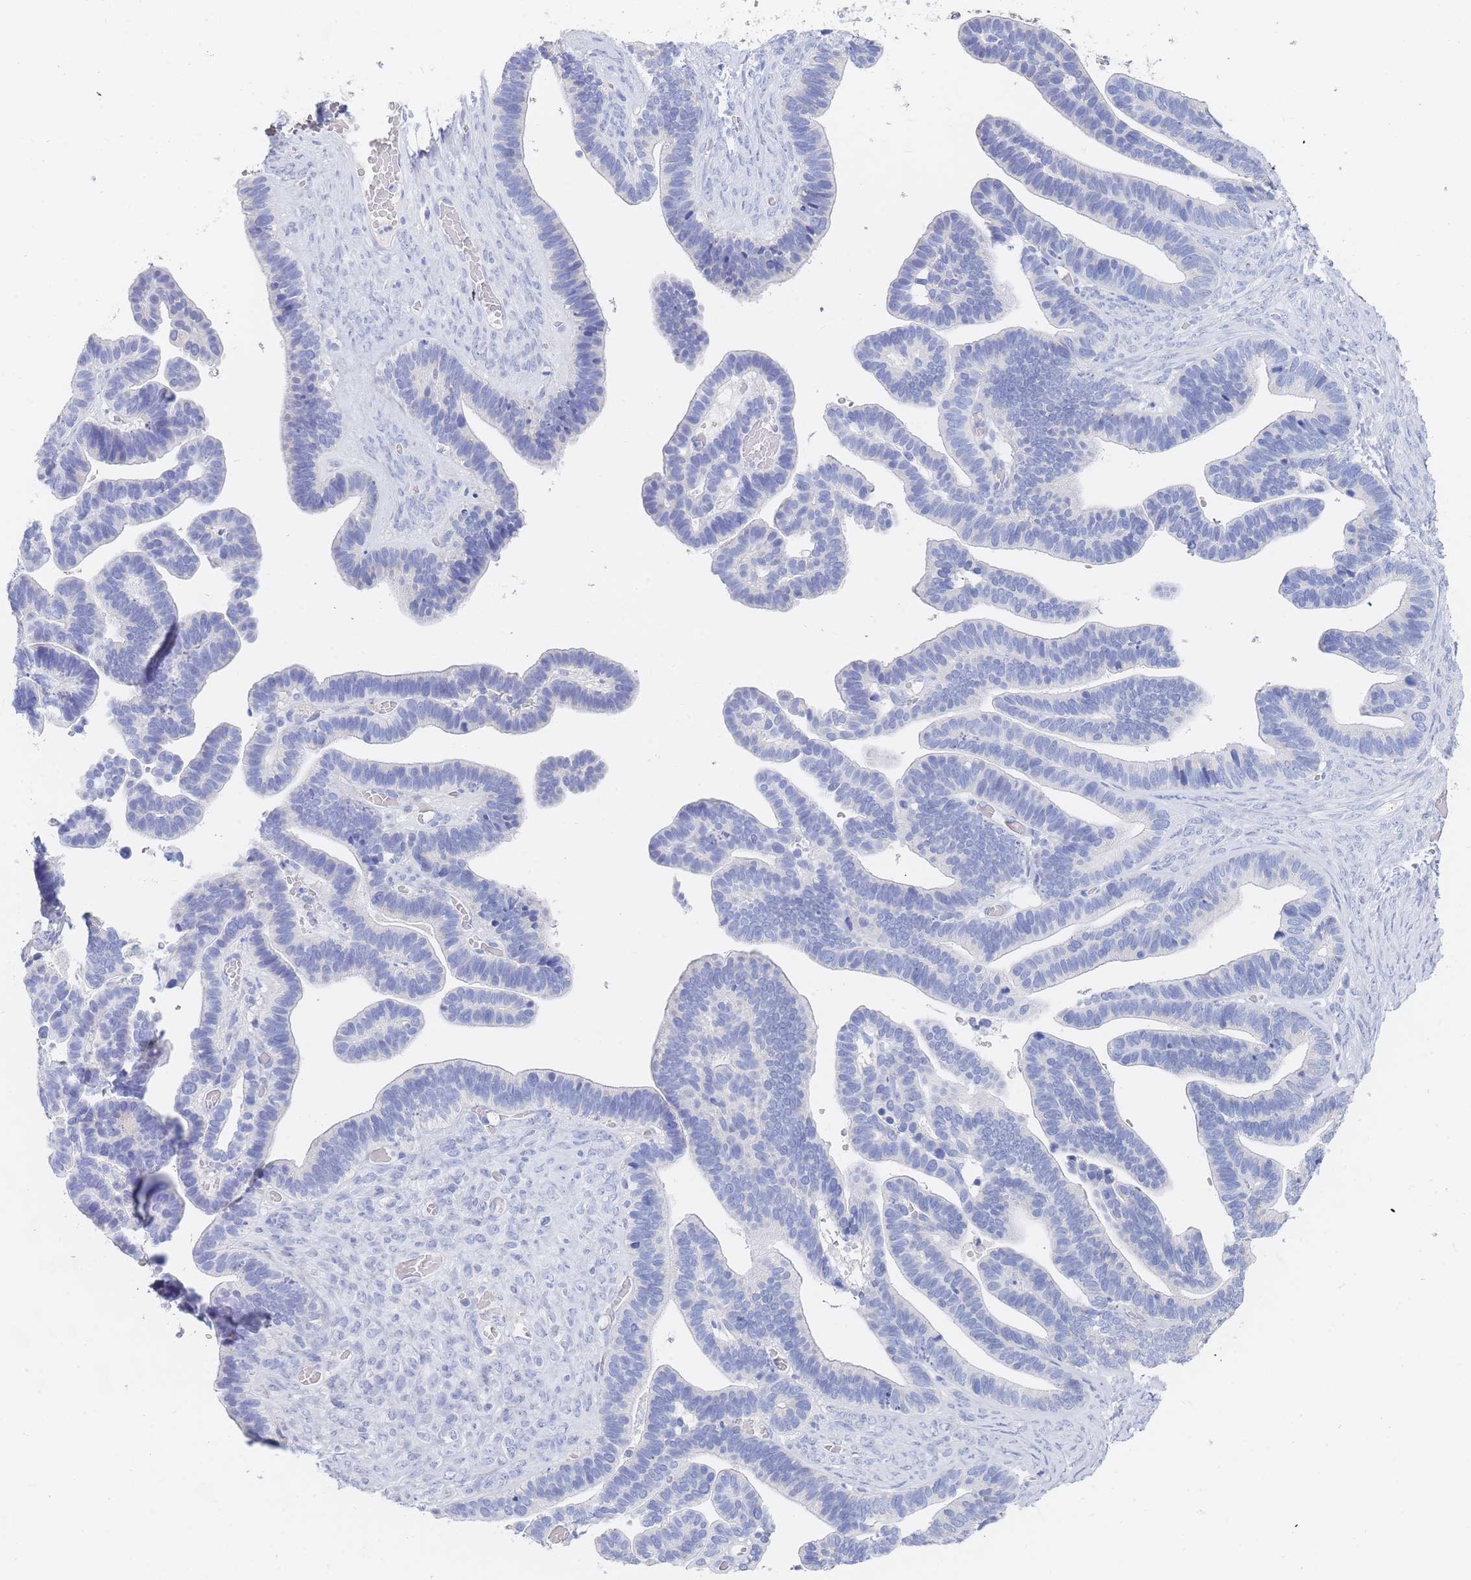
{"staining": {"intensity": "negative", "quantity": "none", "location": "none"}, "tissue": "ovarian cancer", "cell_type": "Tumor cells", "image_type": "cancer", "snomed": [{"axis": "morphology", "description": "Cystadenocarcinoma, serous, NOS"}, {"axis": "topography", "description": "Ovary"}], "caption": "High magnification brightfield microscopy of ovarian serous cystadenocarcinoma stained with DAB (3,3'-diaminobenzidine) (brown) and counterstained with hematoxylin (blue): tumor cells show no significant positivity.", "gene": "SLC25A35", "patient": {"sex": "female", "age": 56}}